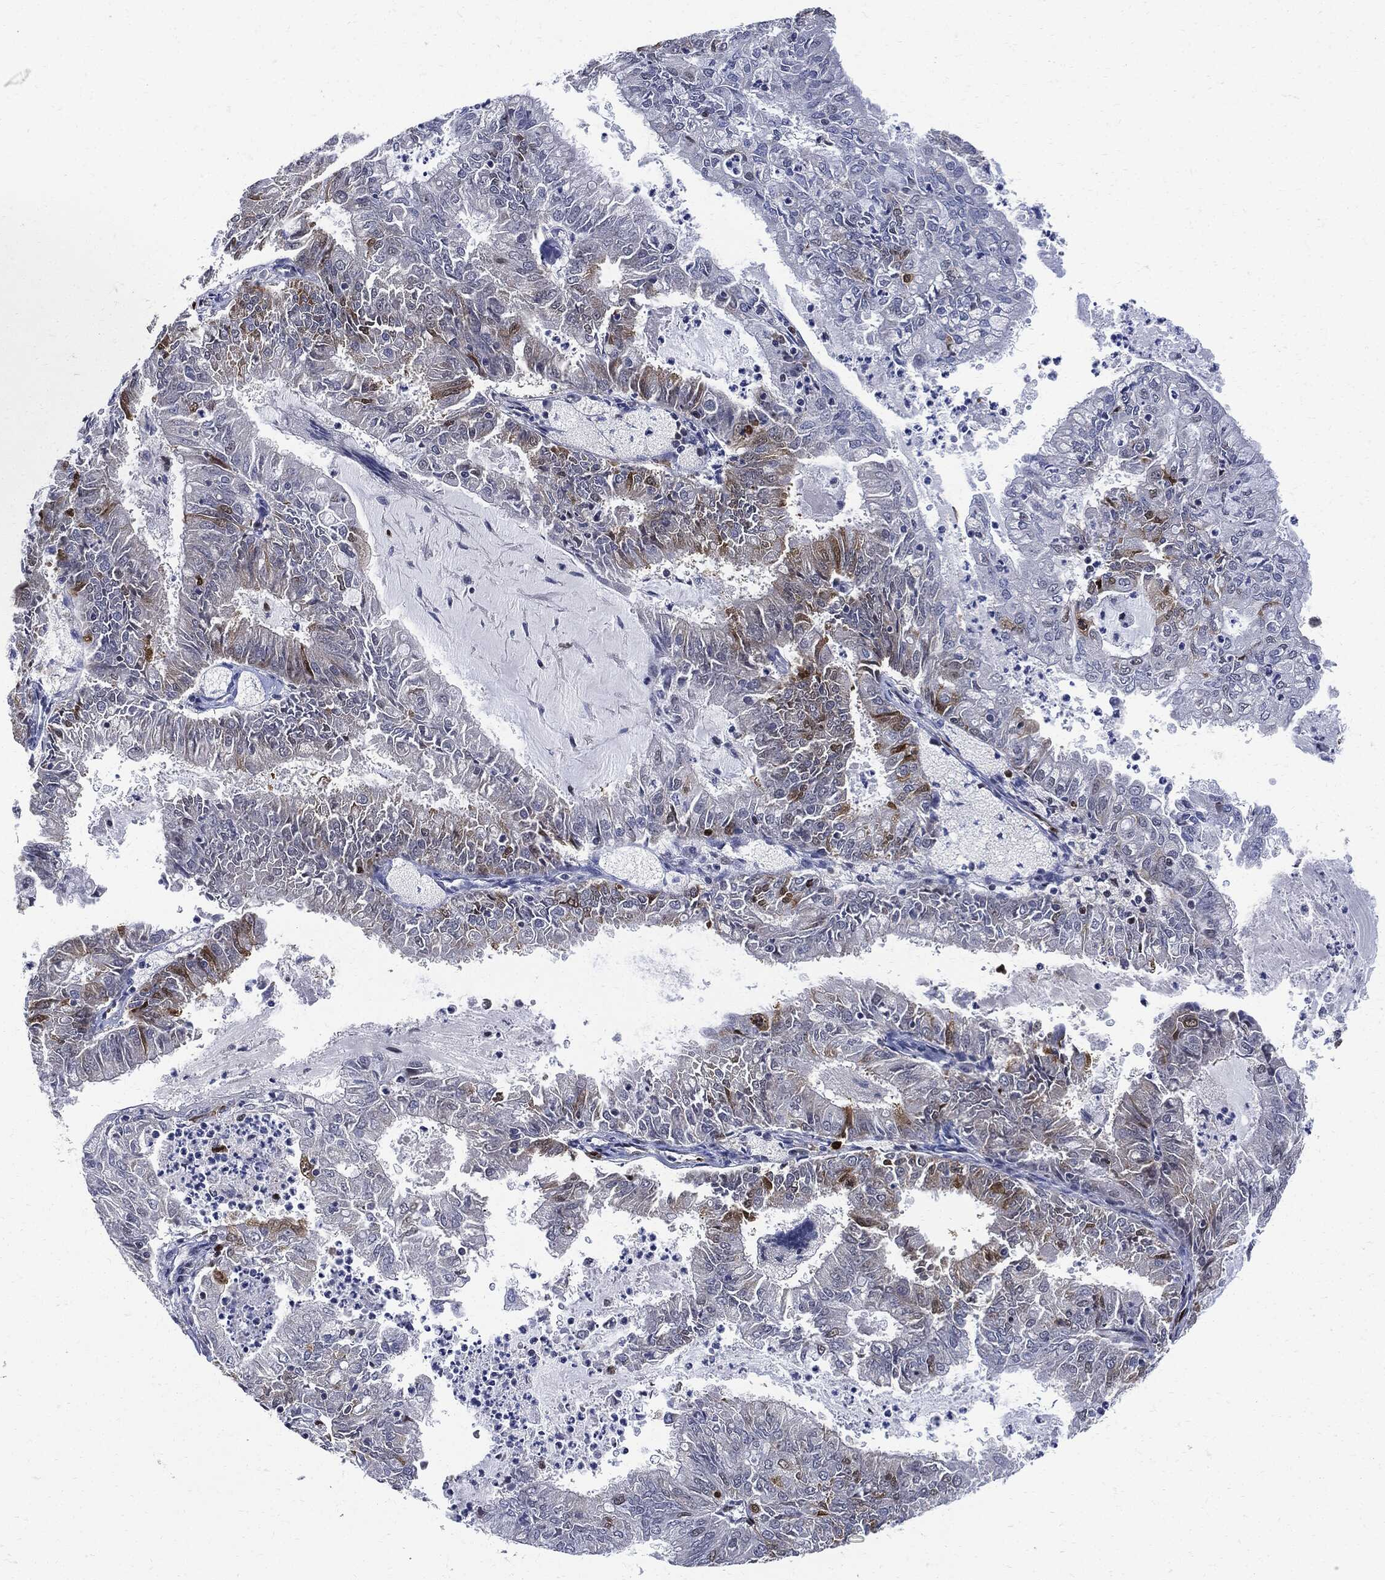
{"staining": {"intensity": "moderate", "quantity": "<25%", "location": "cytoplasmic/membranous"}, "tissue": "endometrial cancer", "cell_type": "Tumor cells", "image_type": "cancer", "snomed": [{"axis": "morphology", "description": "Adenocarcinoma, NOS"}, {"axis": "topography", "description": "Endometrium"}], "caption": "High-power microscopy captured an immunohistochemistry (IHC) image of endometrial cancer (adenocarcinoma), revealing moderate cytoplasmic/membranous expression in approximately <25% of tumor cells.", "gene": "PCNA", "patient": {"sex": "female", "age": 57}}